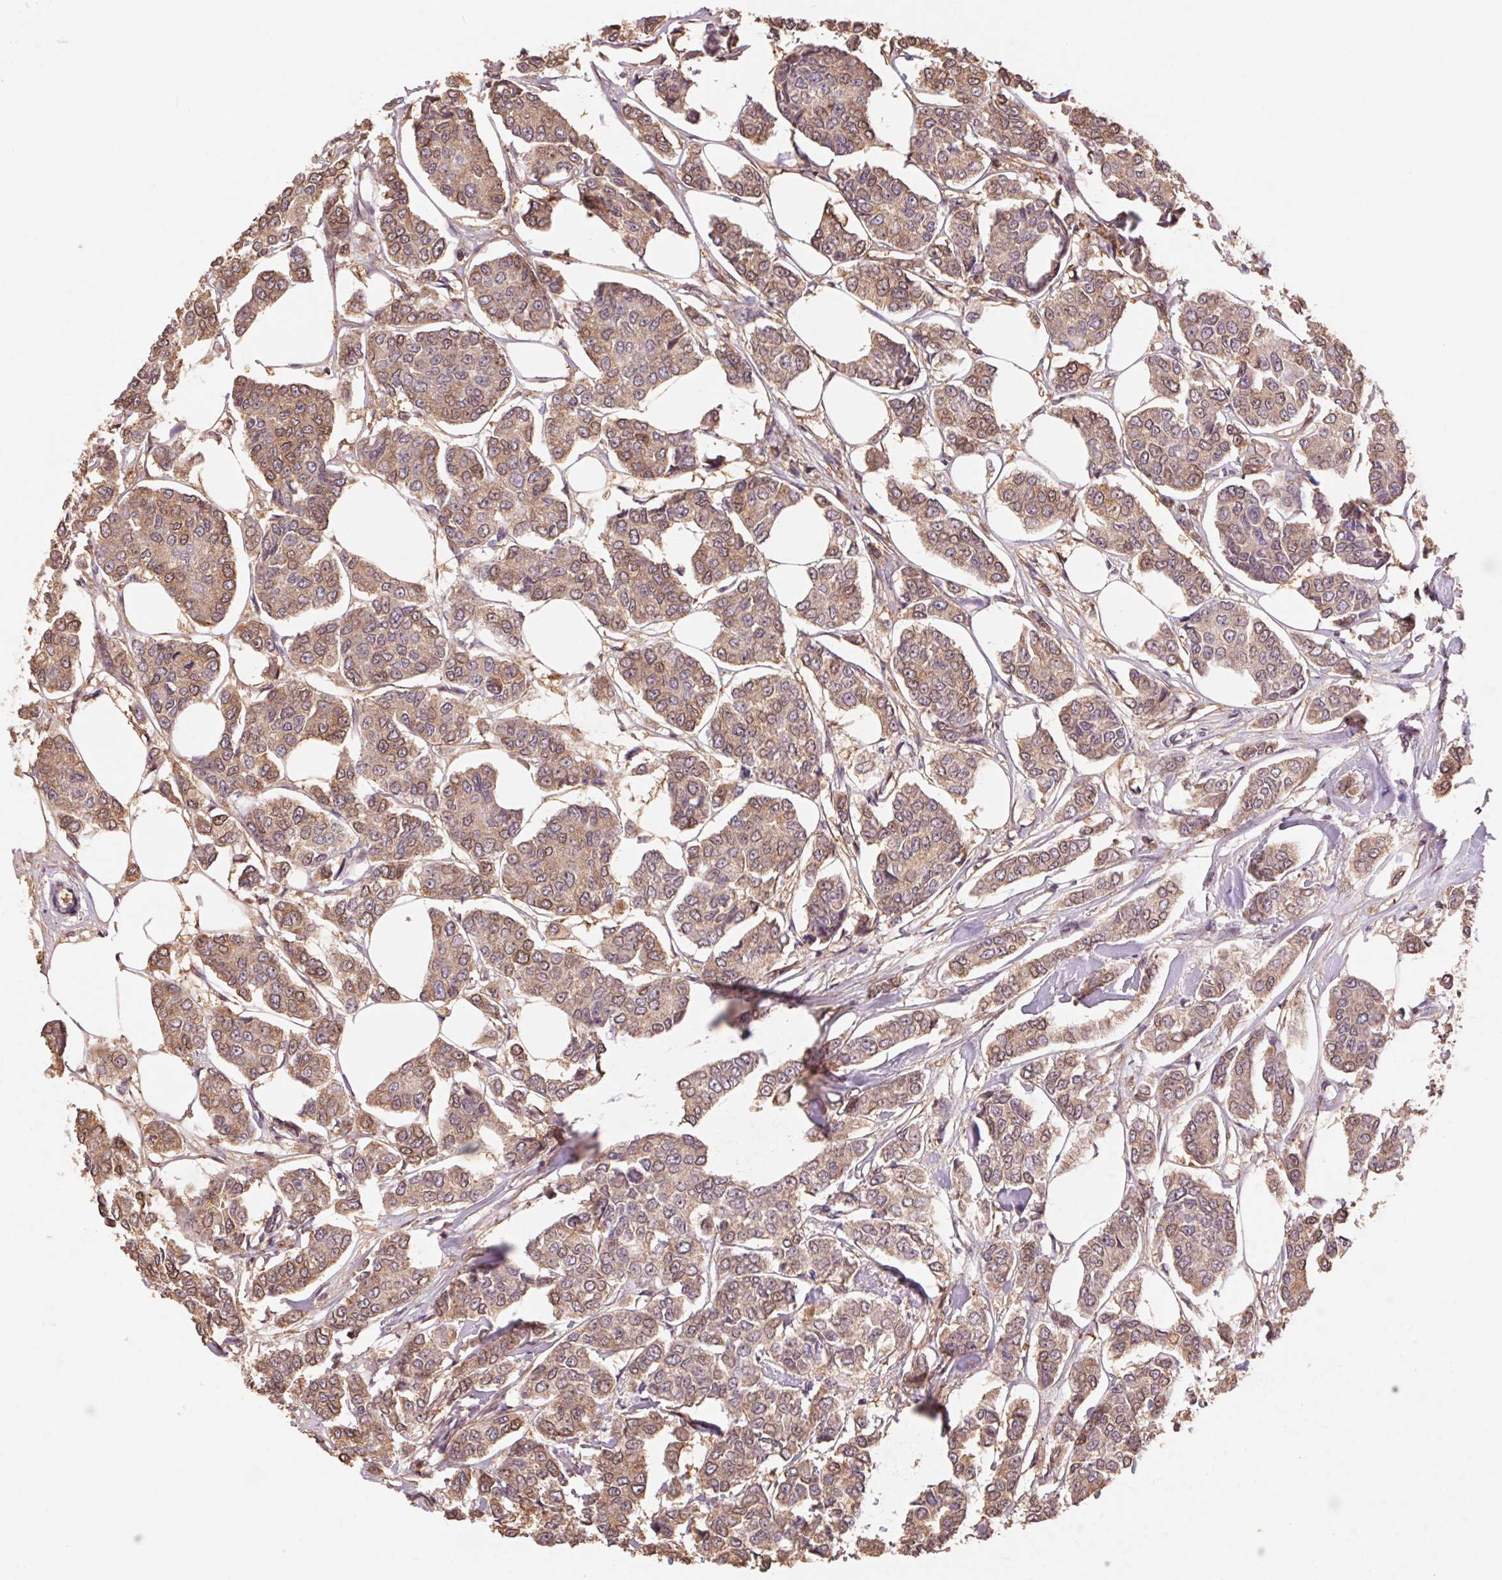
{"staining": {"intensity": "moderate", "quantity": ">75%", "location": "cytoplasmic/membranous,nuclear"}, "tissue": "breast cancer", "cell_type": "Tumor cells", "image_type": "cancer", "snomed": [{"axis": "morphology", "description": "Duct carcinoma"}, {"axis": "topography", "description": "Breast"}], "caption": "This is an image of IHC staining of breast infiltrating ductal carcinoma, which shows moderate expression in the cytoplasmic/membranous and nuclear of tumor cells.", "gene": "CUTA", "patient": {"sex": "female", "age": 94}}